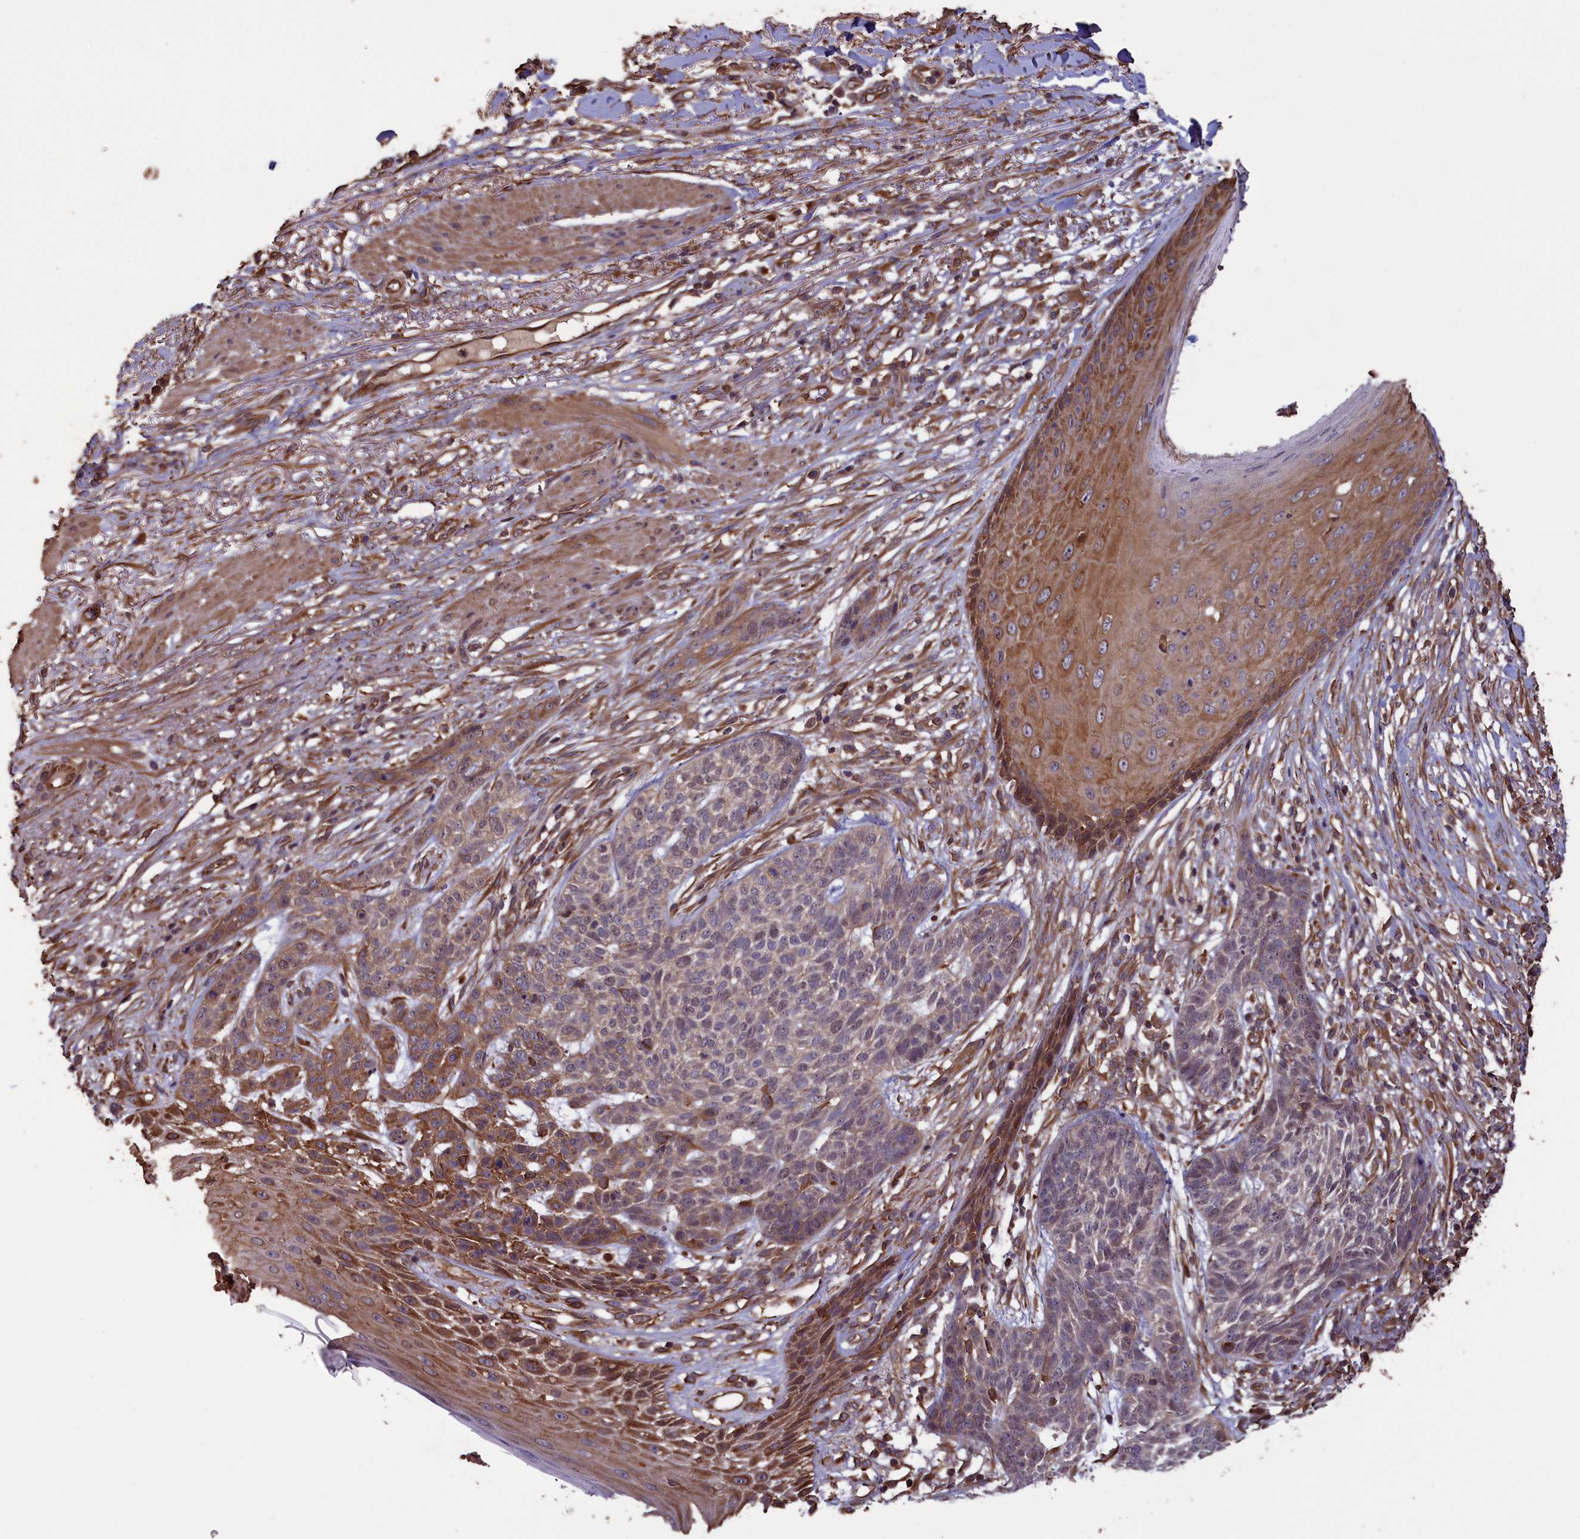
{"staining": {"intensity": "moderate", "quantity": "<25%", "location": "cytoplasmic/membranous"}, "tissue": "skin cancer", "cell_type": "Tumor cells", "image_type": "cancer", "snomed": [{"axis": "morphology", "description": "Normal tissue, NOS"}, {"axis": "morphology", "description": "Basal cell carcinoma"}, {"axis": "topography", "description": "Skin"}], "caption": "A low amount of moderate cytoplasmic/membranous staining is appreciated in about <25% of tumor cells in skin basal cell carcinoma tissue.", "gene": "DAPK3", "patient": {"sex": "male", "age": 64}}